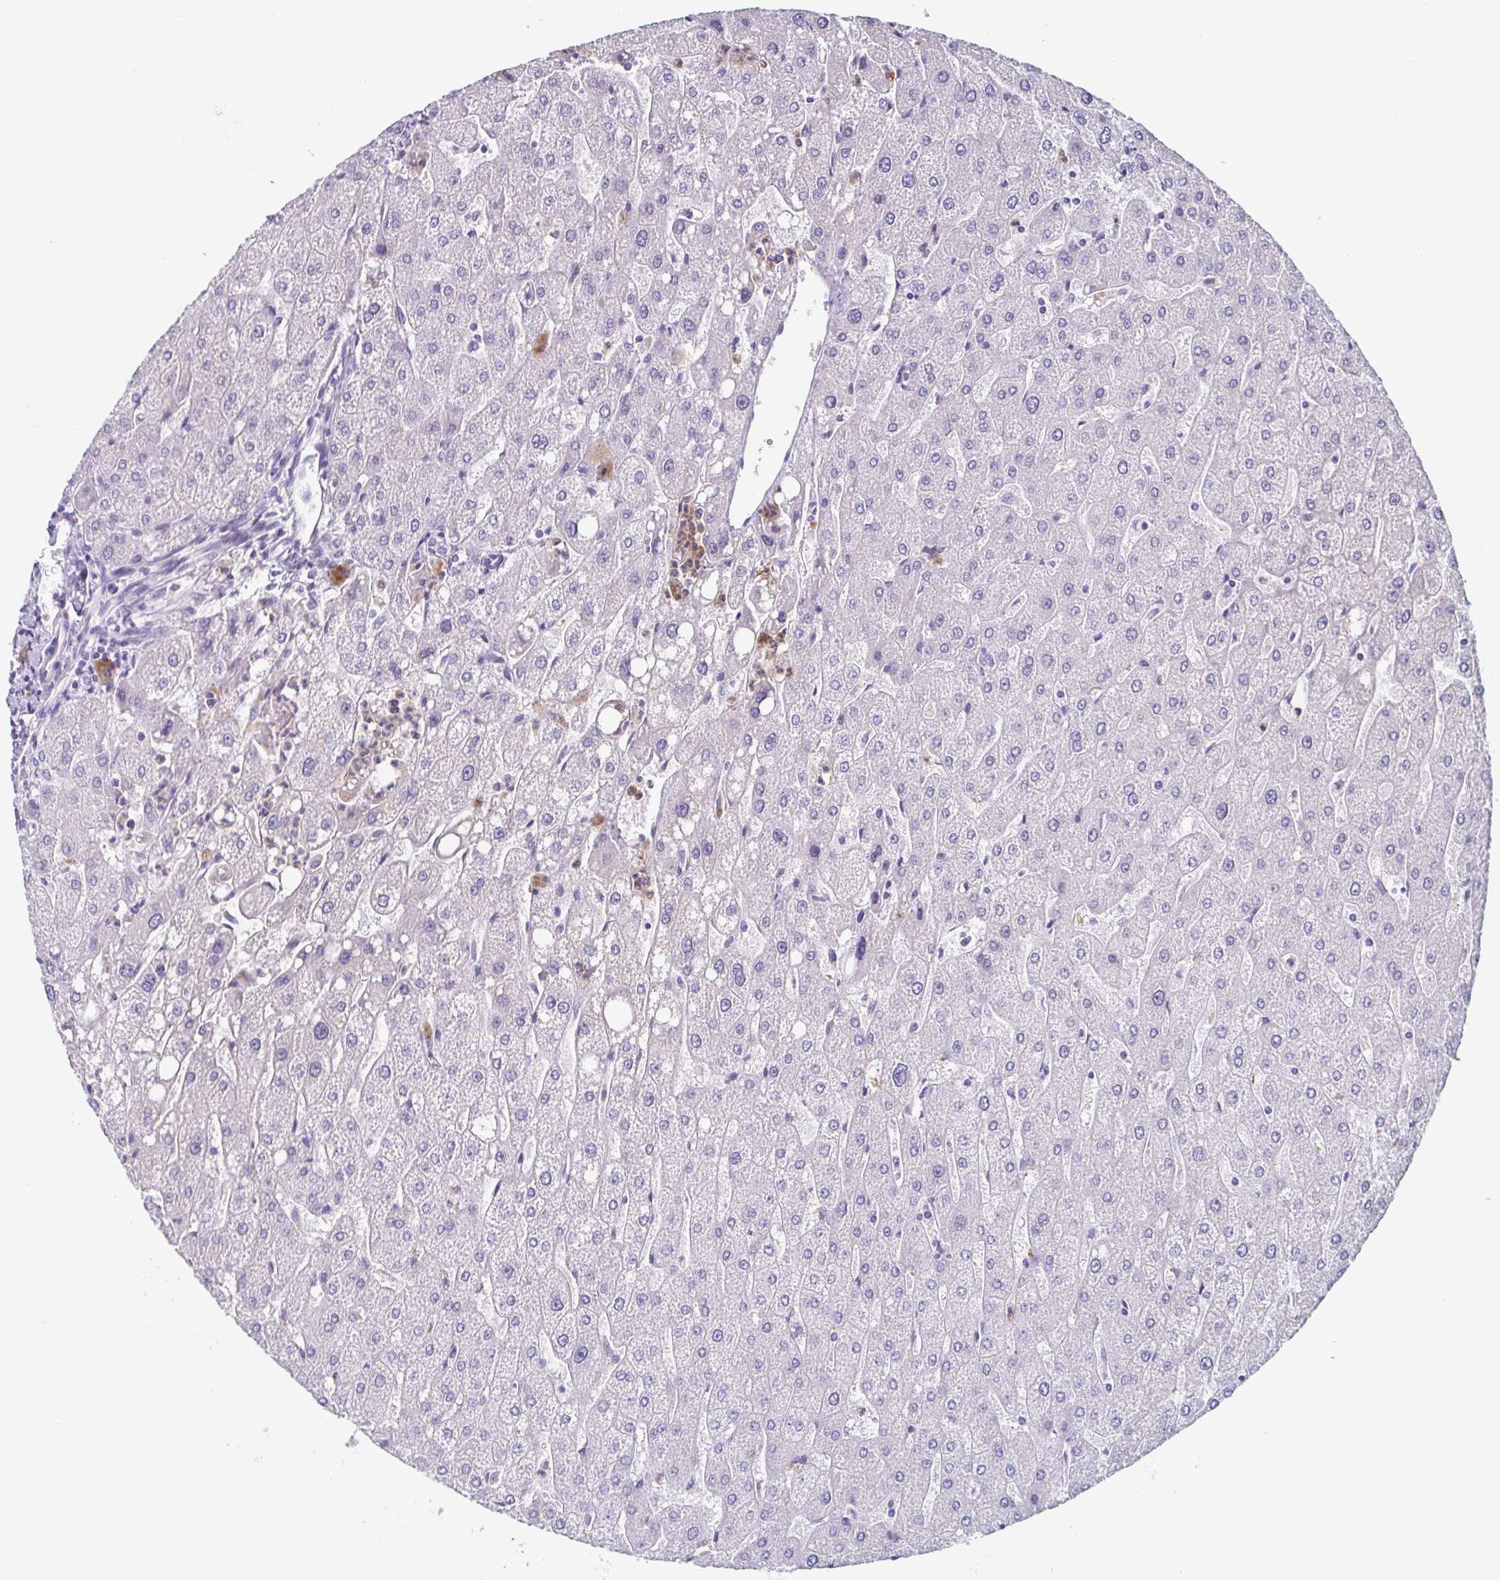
{"staining": {"intensity": "negative", "quantity": "none", "location": "none"}, "tissue": "liver", "cell_type": "Cholangiocytes", "image_type": "normal", "snomed": [{"axis": "morphology", "description": "Normal tissue, NOS"}, {"axis": "topography", "description": "Liver"}], "caption": "IHC of unremarkable liver reveals no positivity in cholangiocytes. (Immunohistochemistry (ihc), brightfield microscopy, high magnification).", "gene": "LYRM2", "patient": {"sex": "male", "age": 67}}